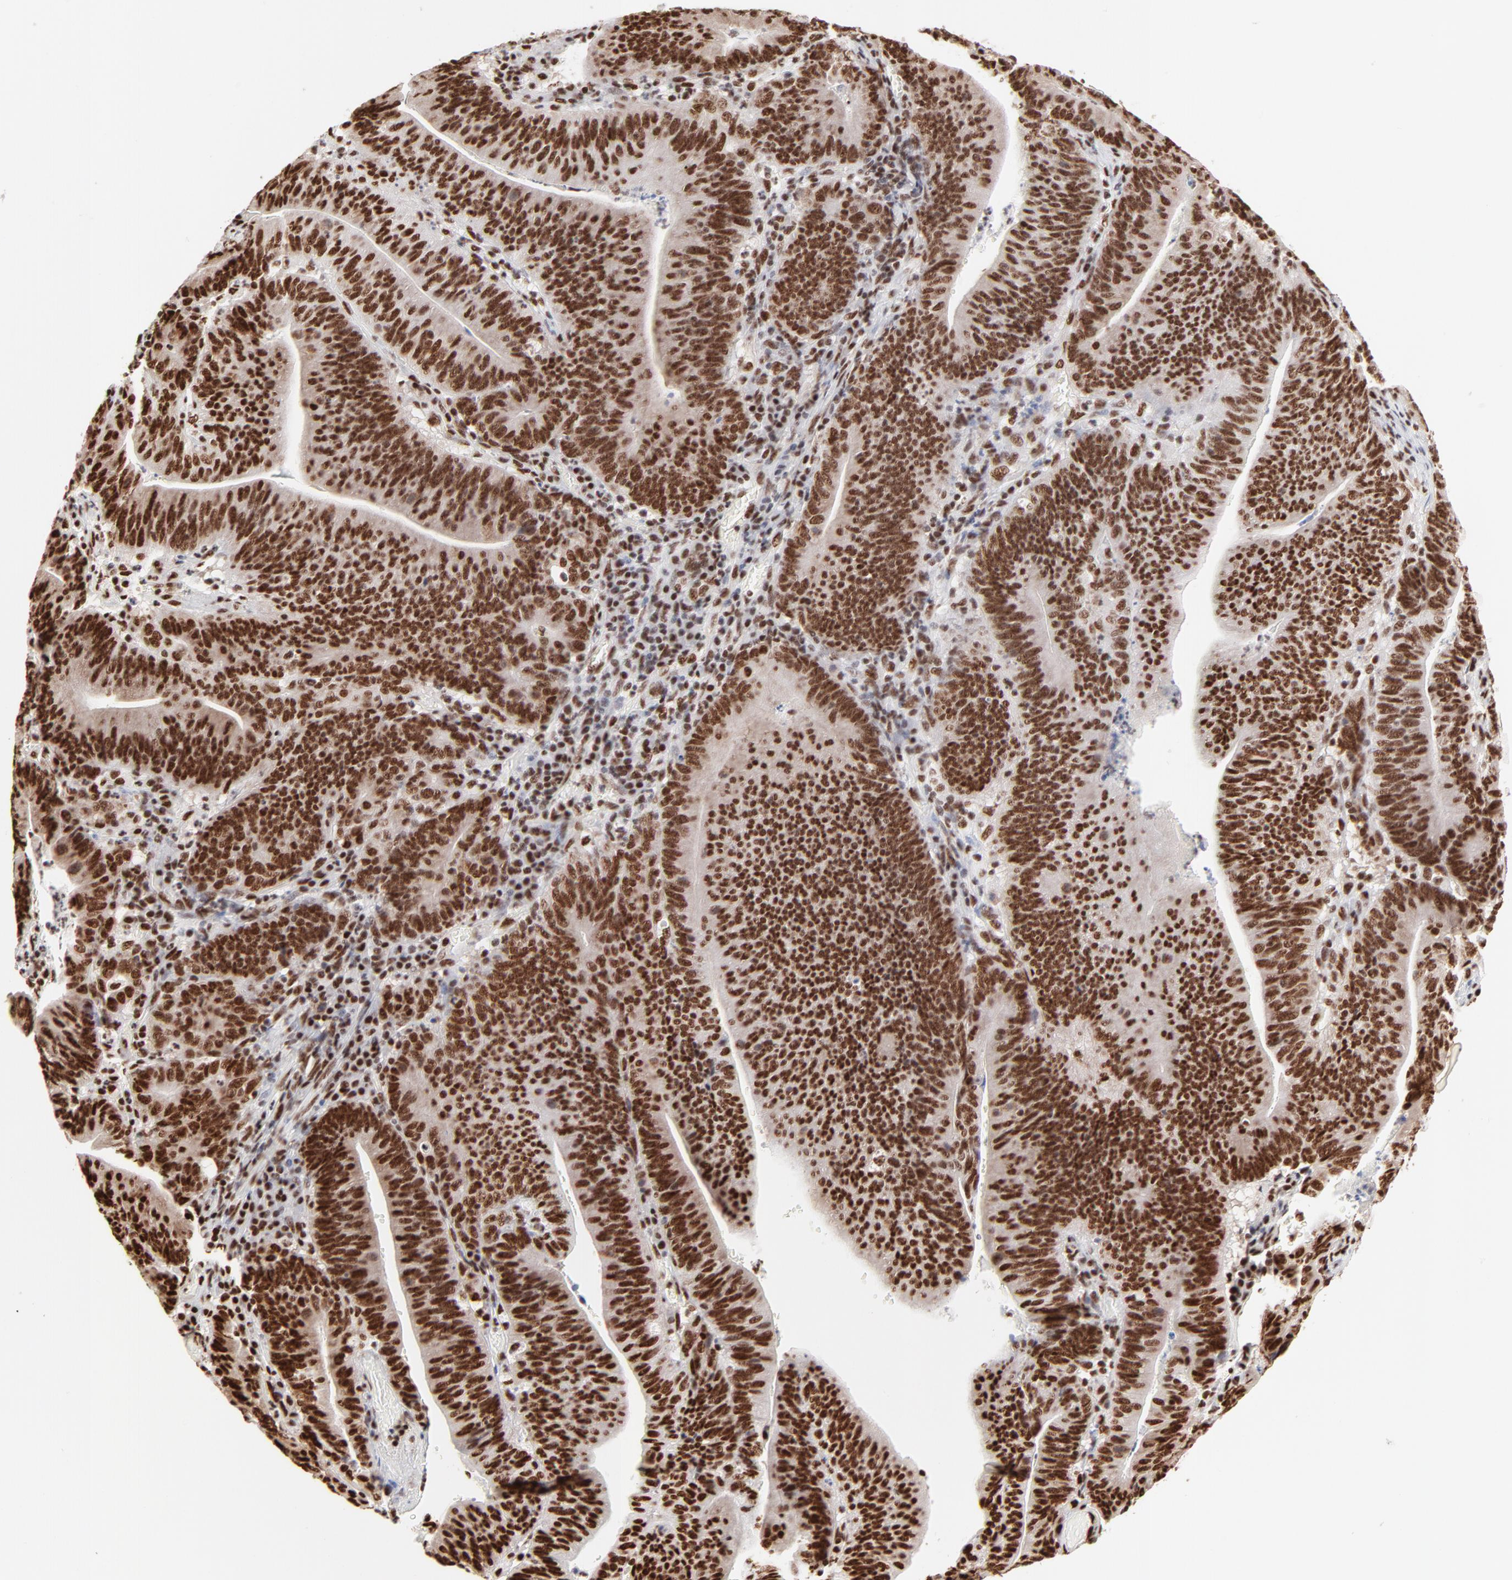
{"staining": {"intensity": "strong", "quantity": ">75%", "location": "nuclear"}, "tissue": "stomach cancer", "cell_type": "Tumor cells", "image_type": "cancer", "snomed": [{"axis": "morphology", "description": "Adenocarcinoma, NOS"}, {"axis": "topography", "description": "Stomach, lower"}], "caption": "Human adenocarcinoma (stomach) stained with a brown dye demonstrates strong nuclear positive expression in approximately >75% of tumor cells.", "gene": "TARDBP", "patient": {"sex": "female", "age": 86}}